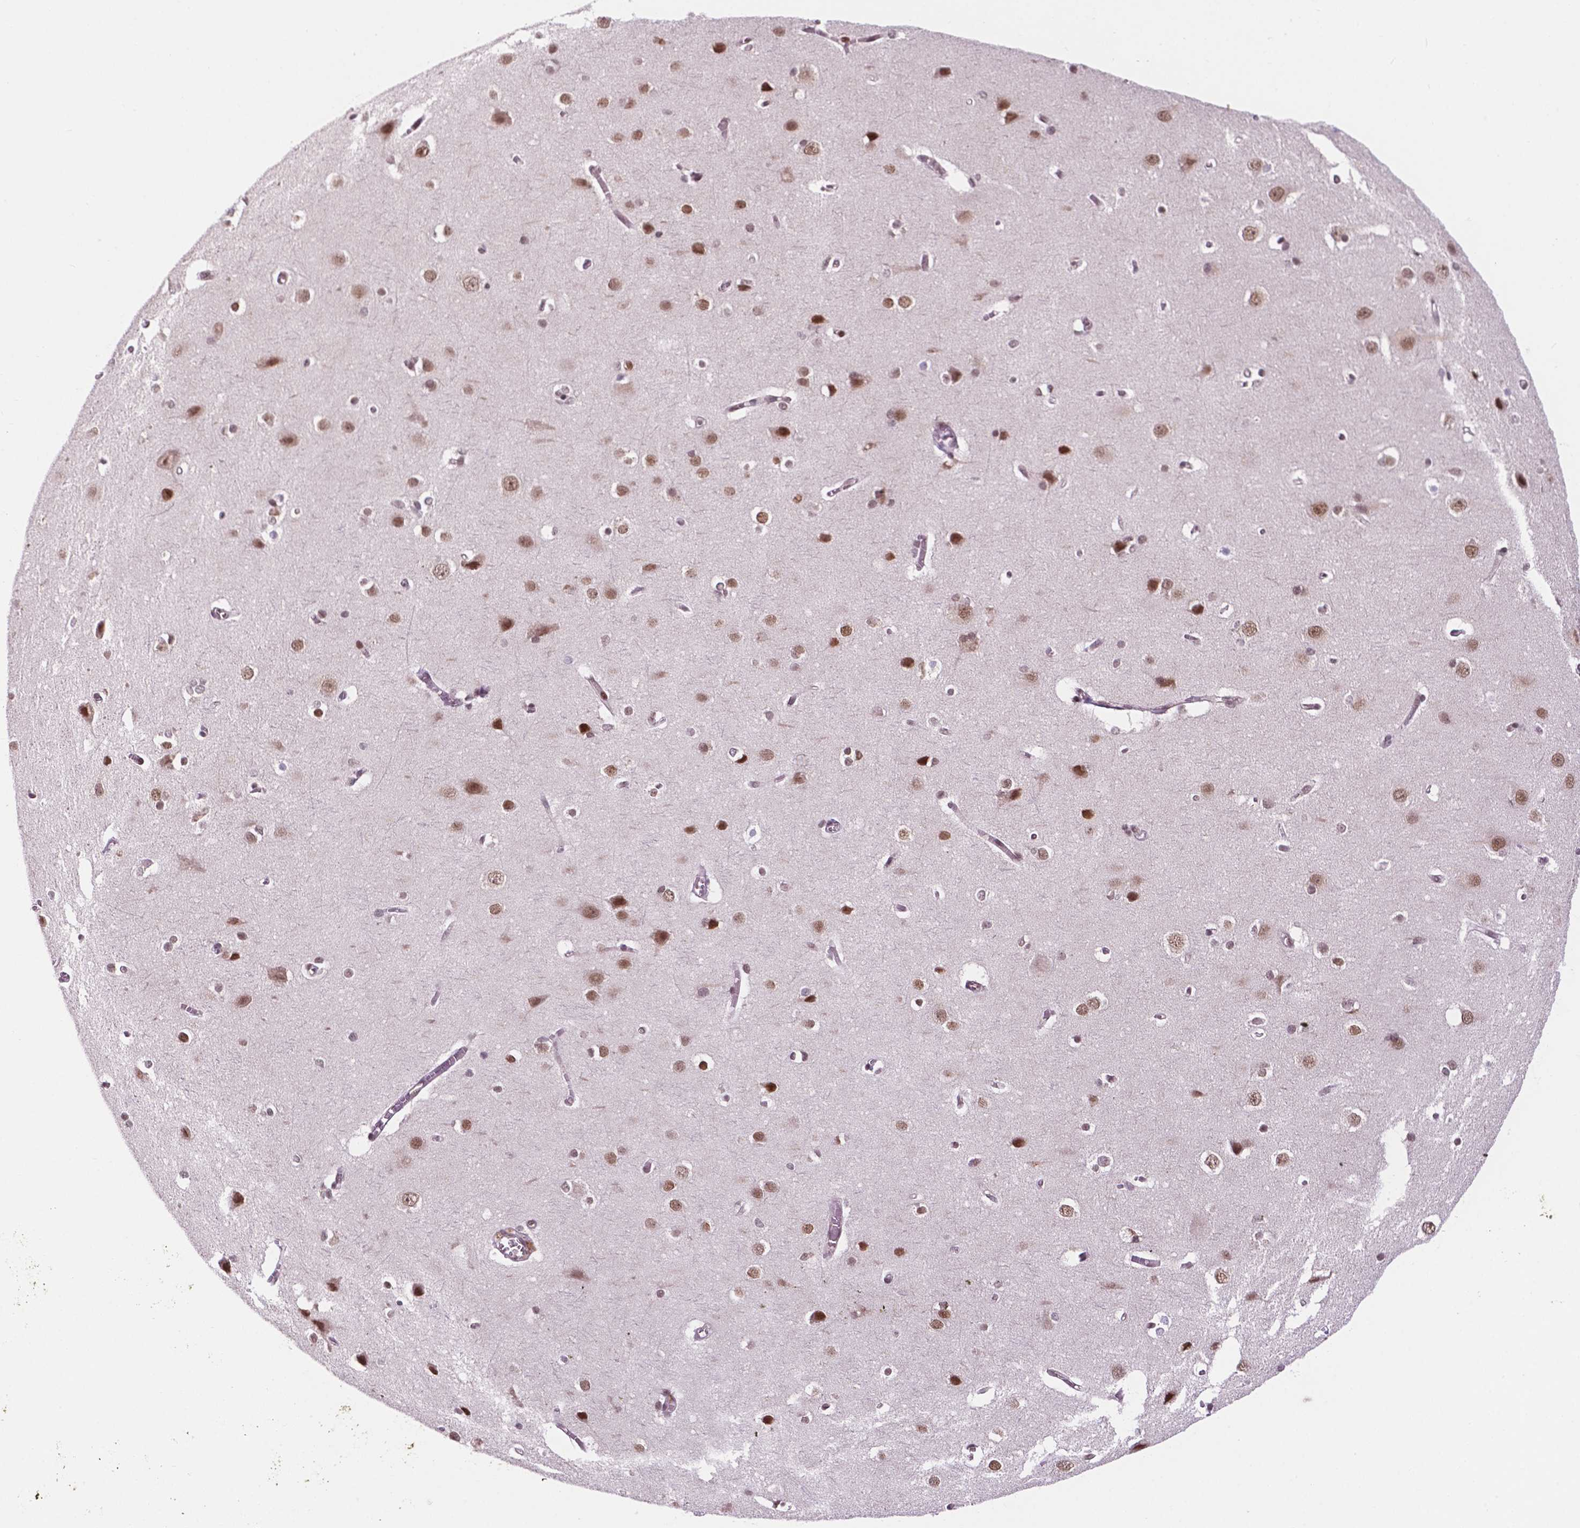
{"staining": {"intensity": "moderate", "quantity": "<25%", "location": "nuclear"}, "tissue": "cerebral cortex", "cell_type": "Endothelial cells", "image_type": "normal", "snomed": [{"axis": "morphology", "description": "Normal tissue, NOS"}, {"axis": "topography", "description": "Cerebral cortex"}], "caption": "The micrograph demonstrates immunohistochemical staining of unremarkable cerebral cortex. There is moderate nuclear staining is appreciated in approximately <25% of endothelial cells. The staining is performed using DAB brown chromogen to label protein expression. The nuclei are counter-stained blue using hematoxylin.", "gene": "PER2", "patient": {"sex": "male", "age": 37}}